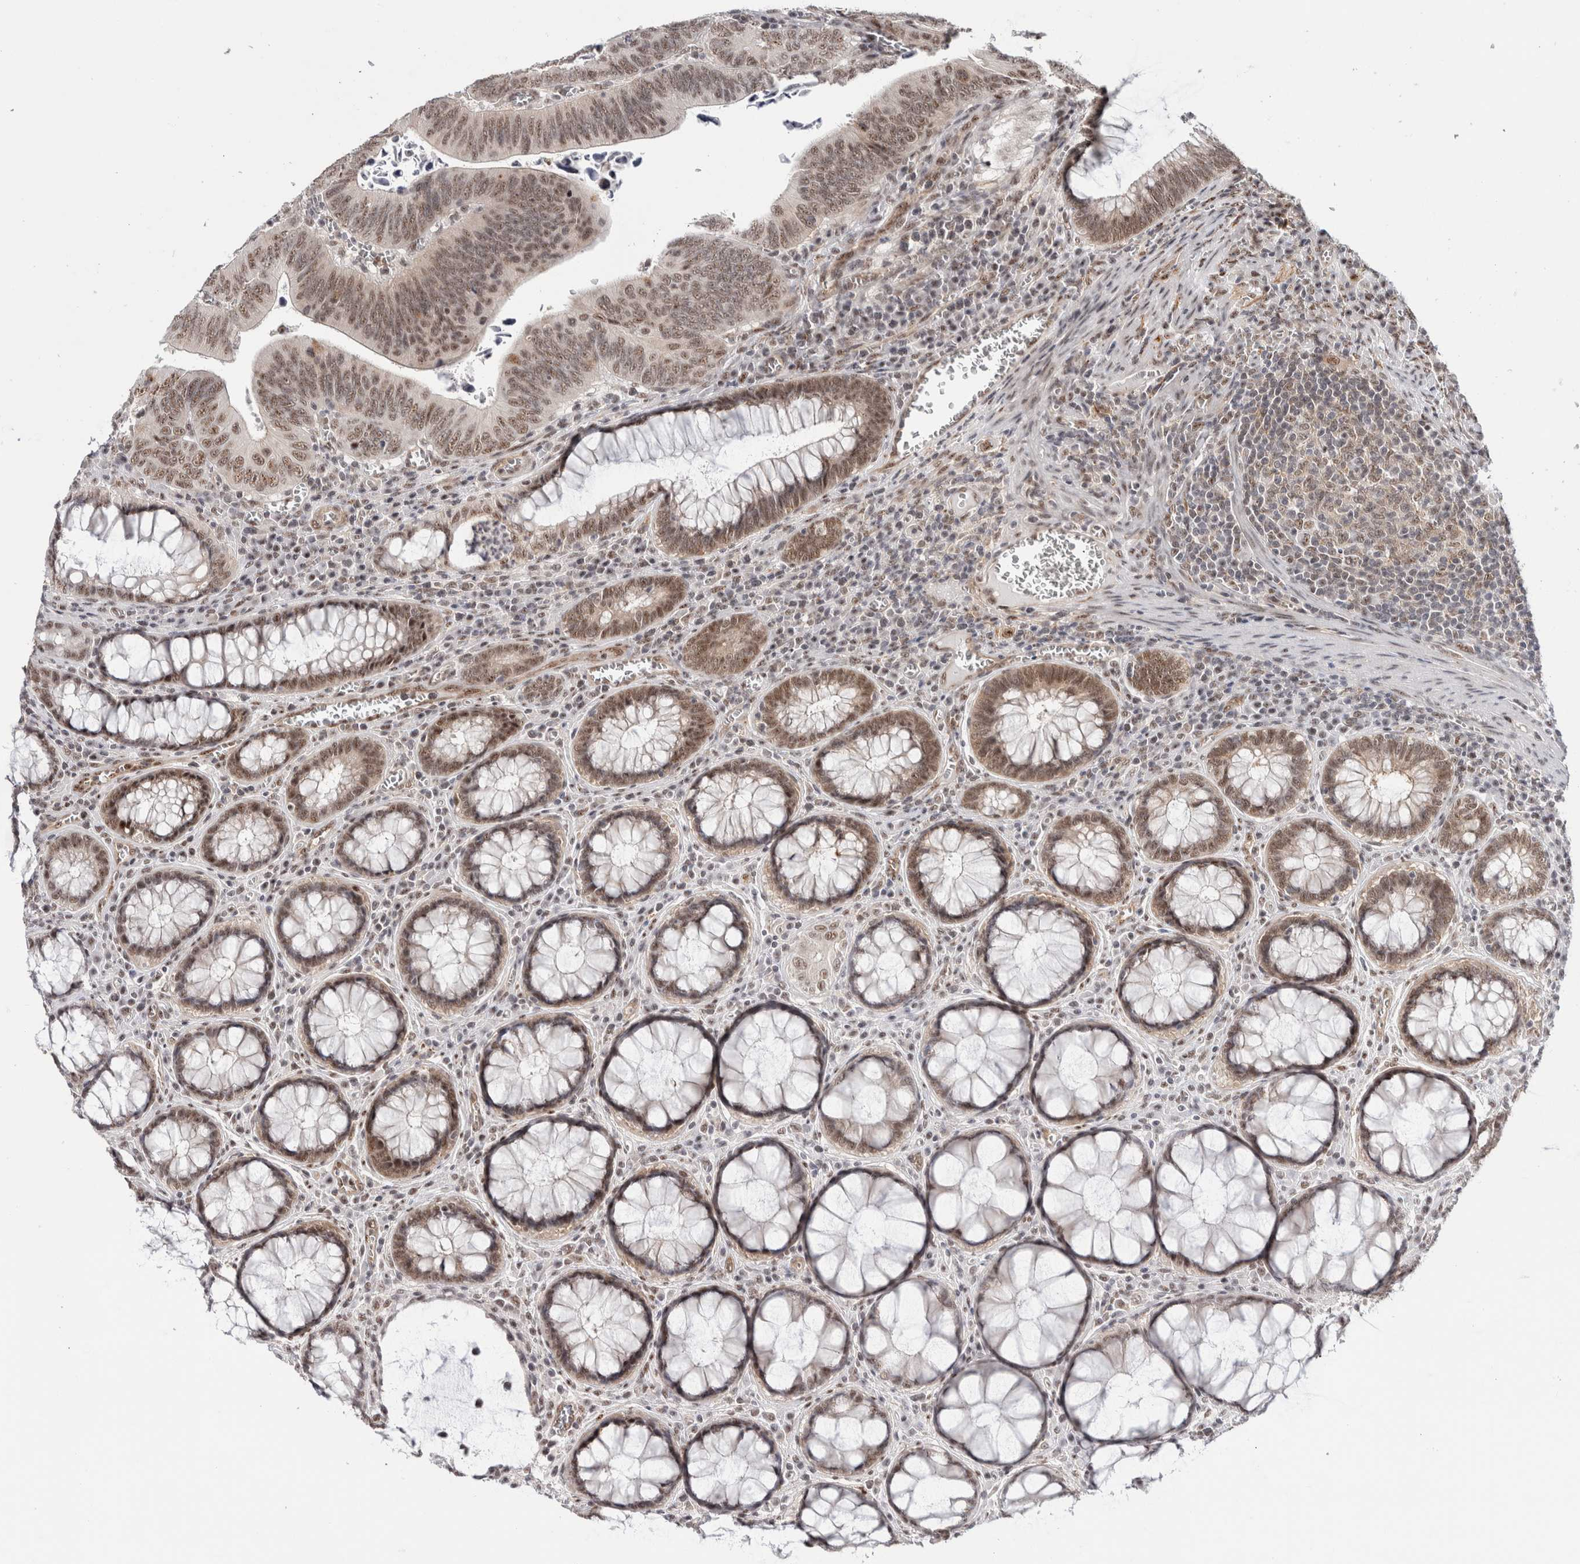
{"staining": {"intensity": "weak", "quantity": ">75%", "location": "nuclear"}, "tissue": "colorectal cancer", "cell_type": "Tumor cells", "image_type": "cancer", "snomed": [{"axis": "morphology", "description": "Inflammation, NOS"}, {"axis": "morphology", "description": "Adenocarcinoma, NOS"}, {"axis": "topography", "description": "Colon"}], "caption": "Weak nuclear positivity is present in approximately >75% of tumor cells in colorectal cancer (adenocarcinoma). The staining is performed using DAB brown chromogen to label protein expression. The nuclei are counter-stained blue using hematoxylin.", "gene": "MKNK1", "patient": {"sex": "male", "age": 72}}